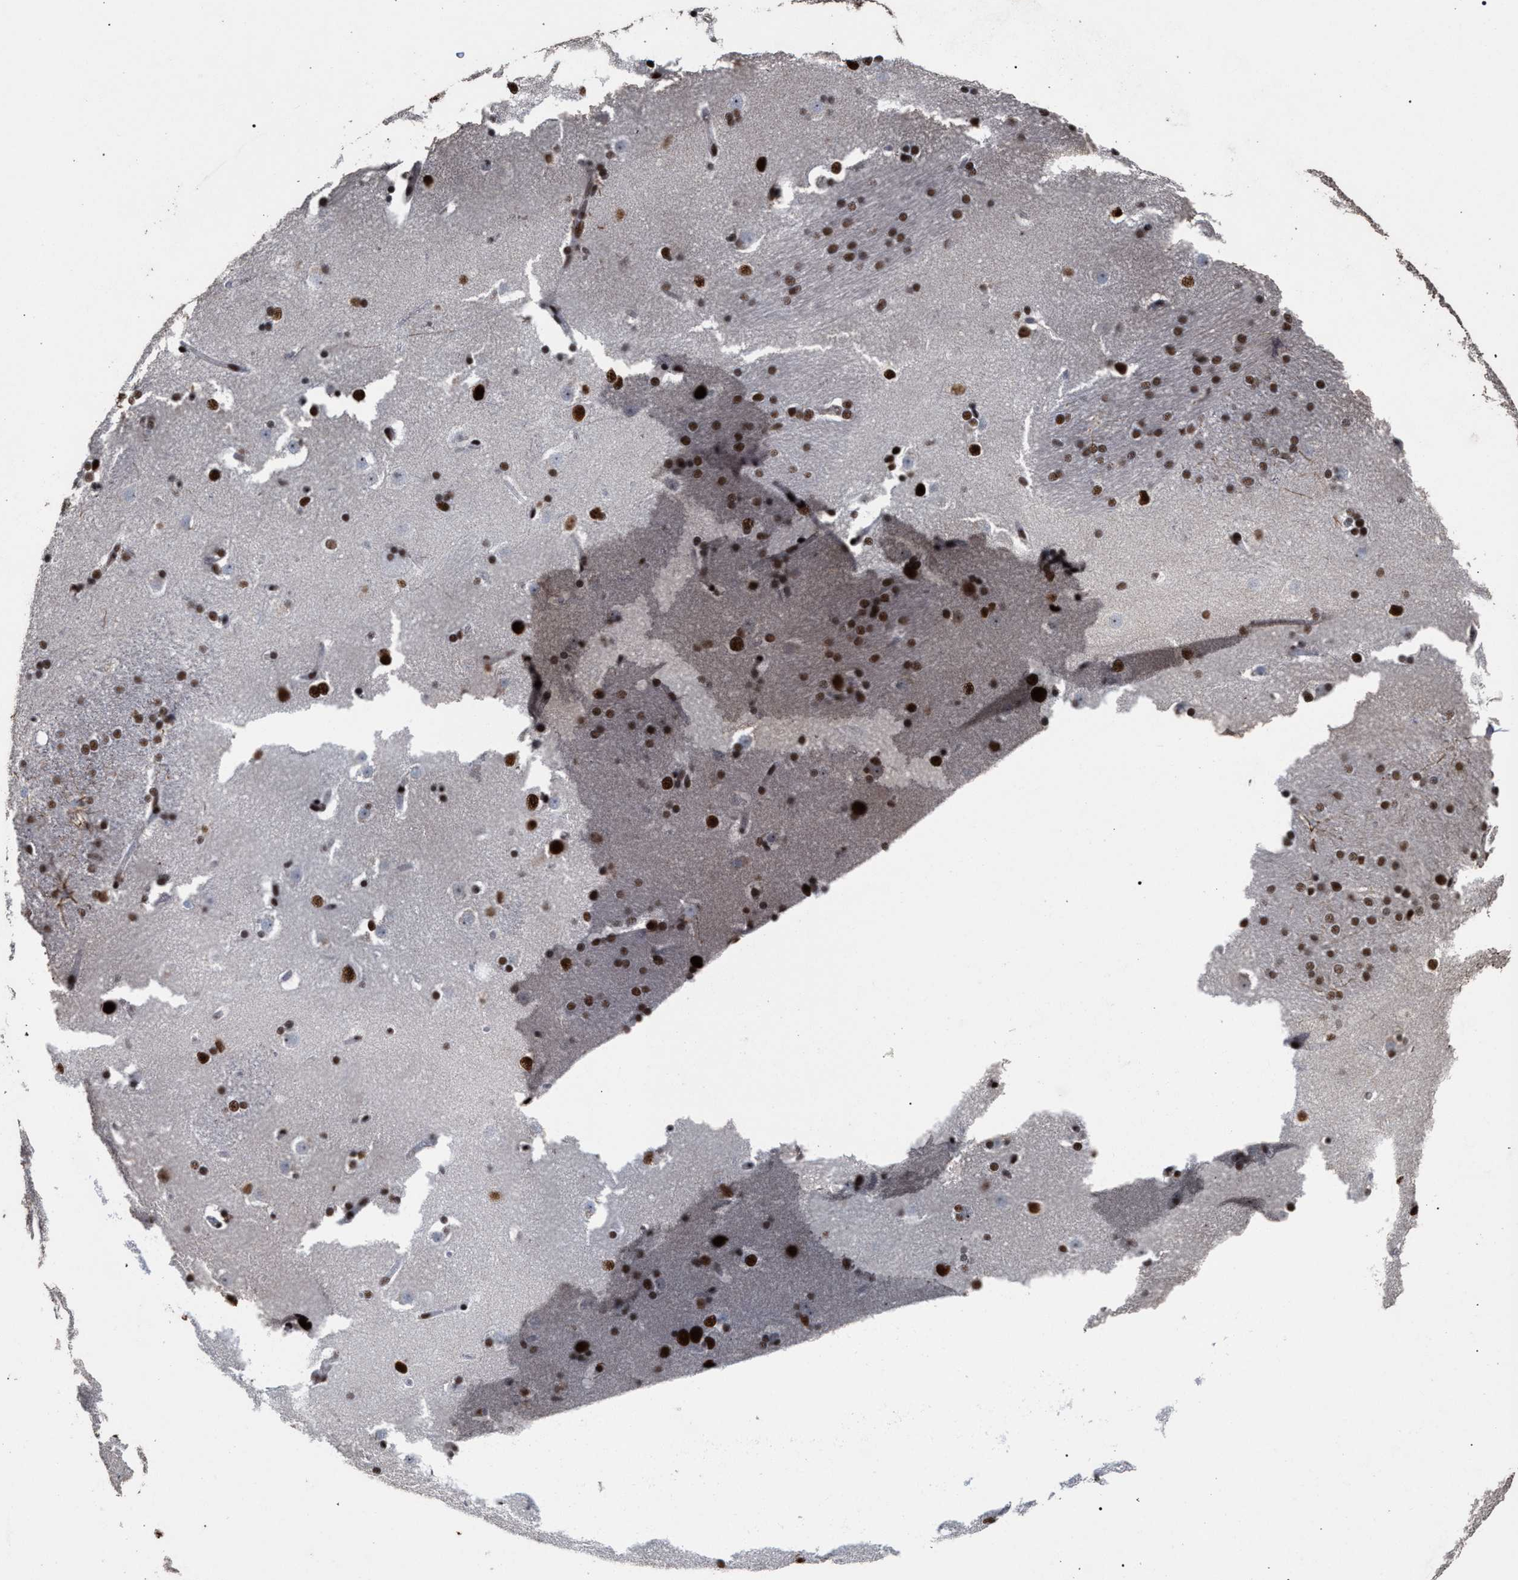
{"staining": {"intensity": "strong", "quantity": "25%-75%", "location": "nuclear"}, "tissue": "caudate", "cell_type": "Glial cells", "image_type": "normal", "snomed": [{"axis": "morphology", "description": "Normal tissue, NOS"}, {"axis": "topography", "description": "Lateral ventricle wall"}], "caption": "A photomicrograph showing strong nuclear expression in about 25%-75% of glial cells in unremarkable caudate, as visualized by brown immunohistochemical staining.", "gene": "TP53BP1", "patient": {"sex": "female", "age": 19}}